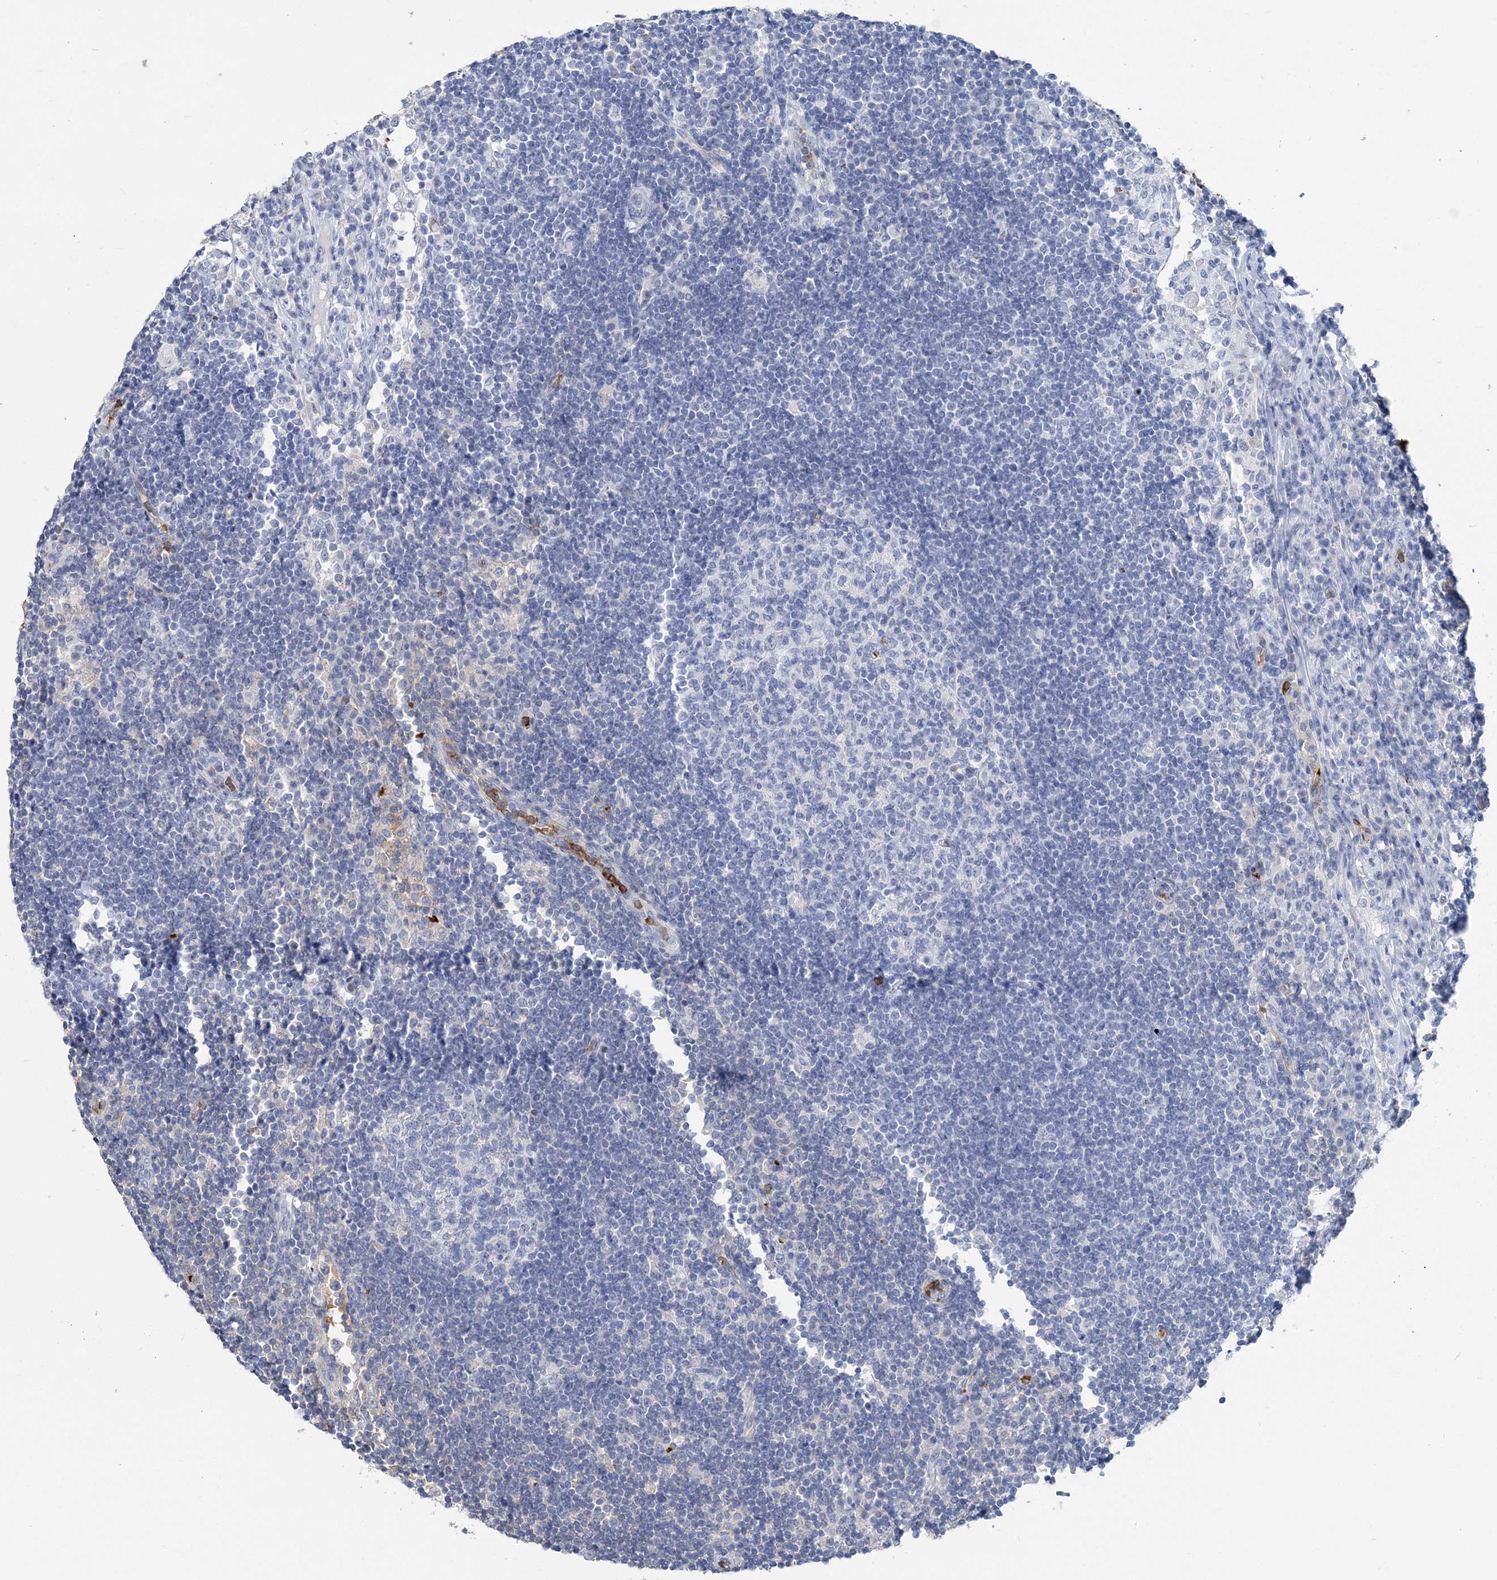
{"staining": {"intensity": "negative", "quantity": "none", "location": "none"}, "tissue": "lymph node", "cell_type": "Germinal center cells", "image_type": "normal", "snomed": [{"axis": "morphology", "description": "Normal tissue, NOS"}, {"axis": "topography", "description": "Lymph node"}], "caption": "A high-resolution photomicrograph shows immunohistochemistry (IHC) staining of benign lymph node, which demonstrates no significant staining in germinal center cells. Brightfield microscopy of immunohistochemistry stained with DAB (3,3'-diaminobenzidine) (brown) and hematoxylin (blue), captured at high magnification.", "gene": "HBD", "patient": {"sex": "female", "age": 53}}